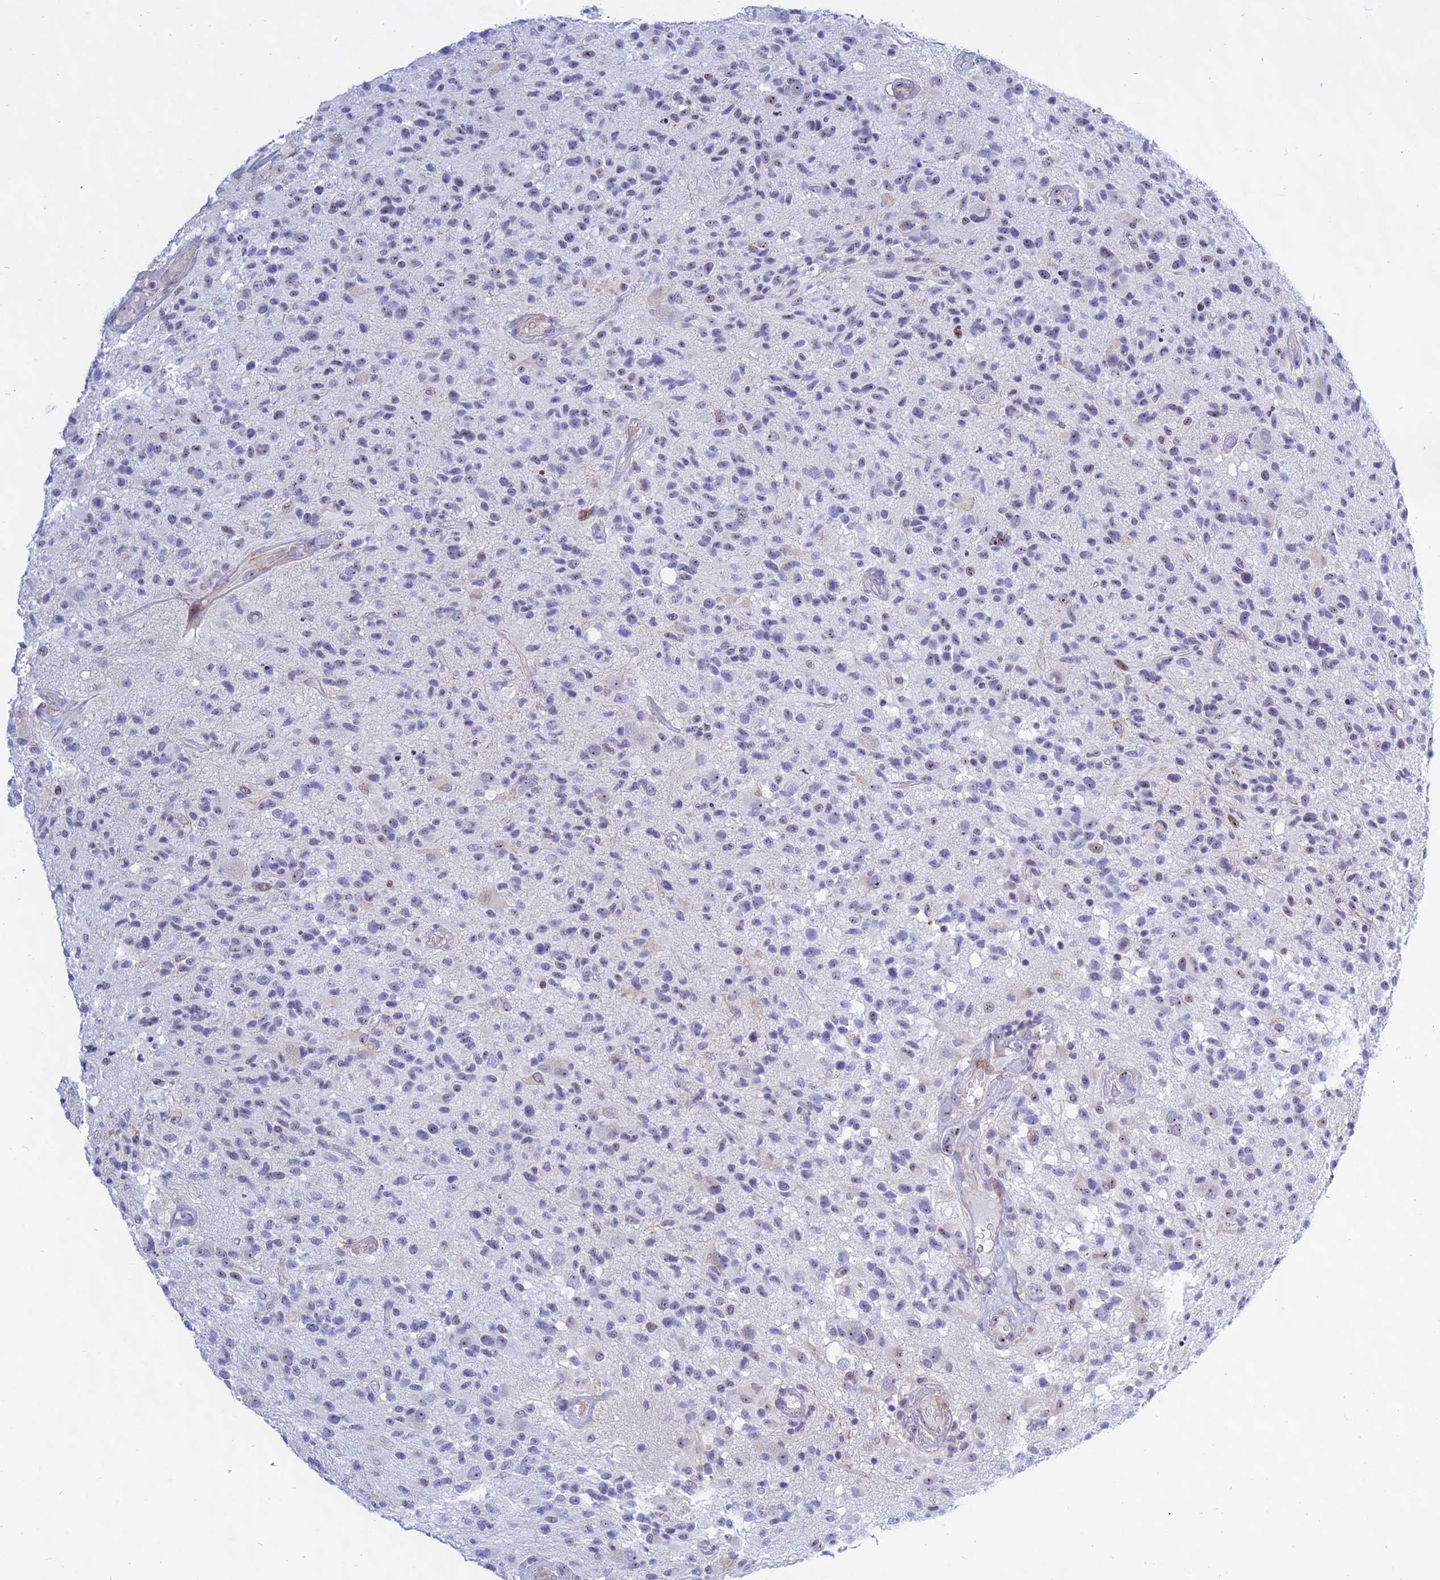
{"staining": {"intensity": "negative", "quantity": "none", "location": "none"}, "tissue": "glioma", "cell_type": "Tumor cells", "image_type": "cancer", "snomed": [{"axis": "morphology", "description": "Glioma, malignant, High grade"}, {"axis": "morphology", "description": "Glioblastoma, NOS"}, {"axis": "topography", "description": "Brain"}], "caption": "High power microscopy histopathology image of an immunohistochemistry (IHC) micrograph of glioma, revealing no significant staining in tumor cells. The staining was performed using DAB to visualize the protein expression in brown, while the nuclei were stained in blue with hematoxylin (Magnification: 20x).", "gene": "KRR1", "patient": {"sex": "male", "age": 60}}